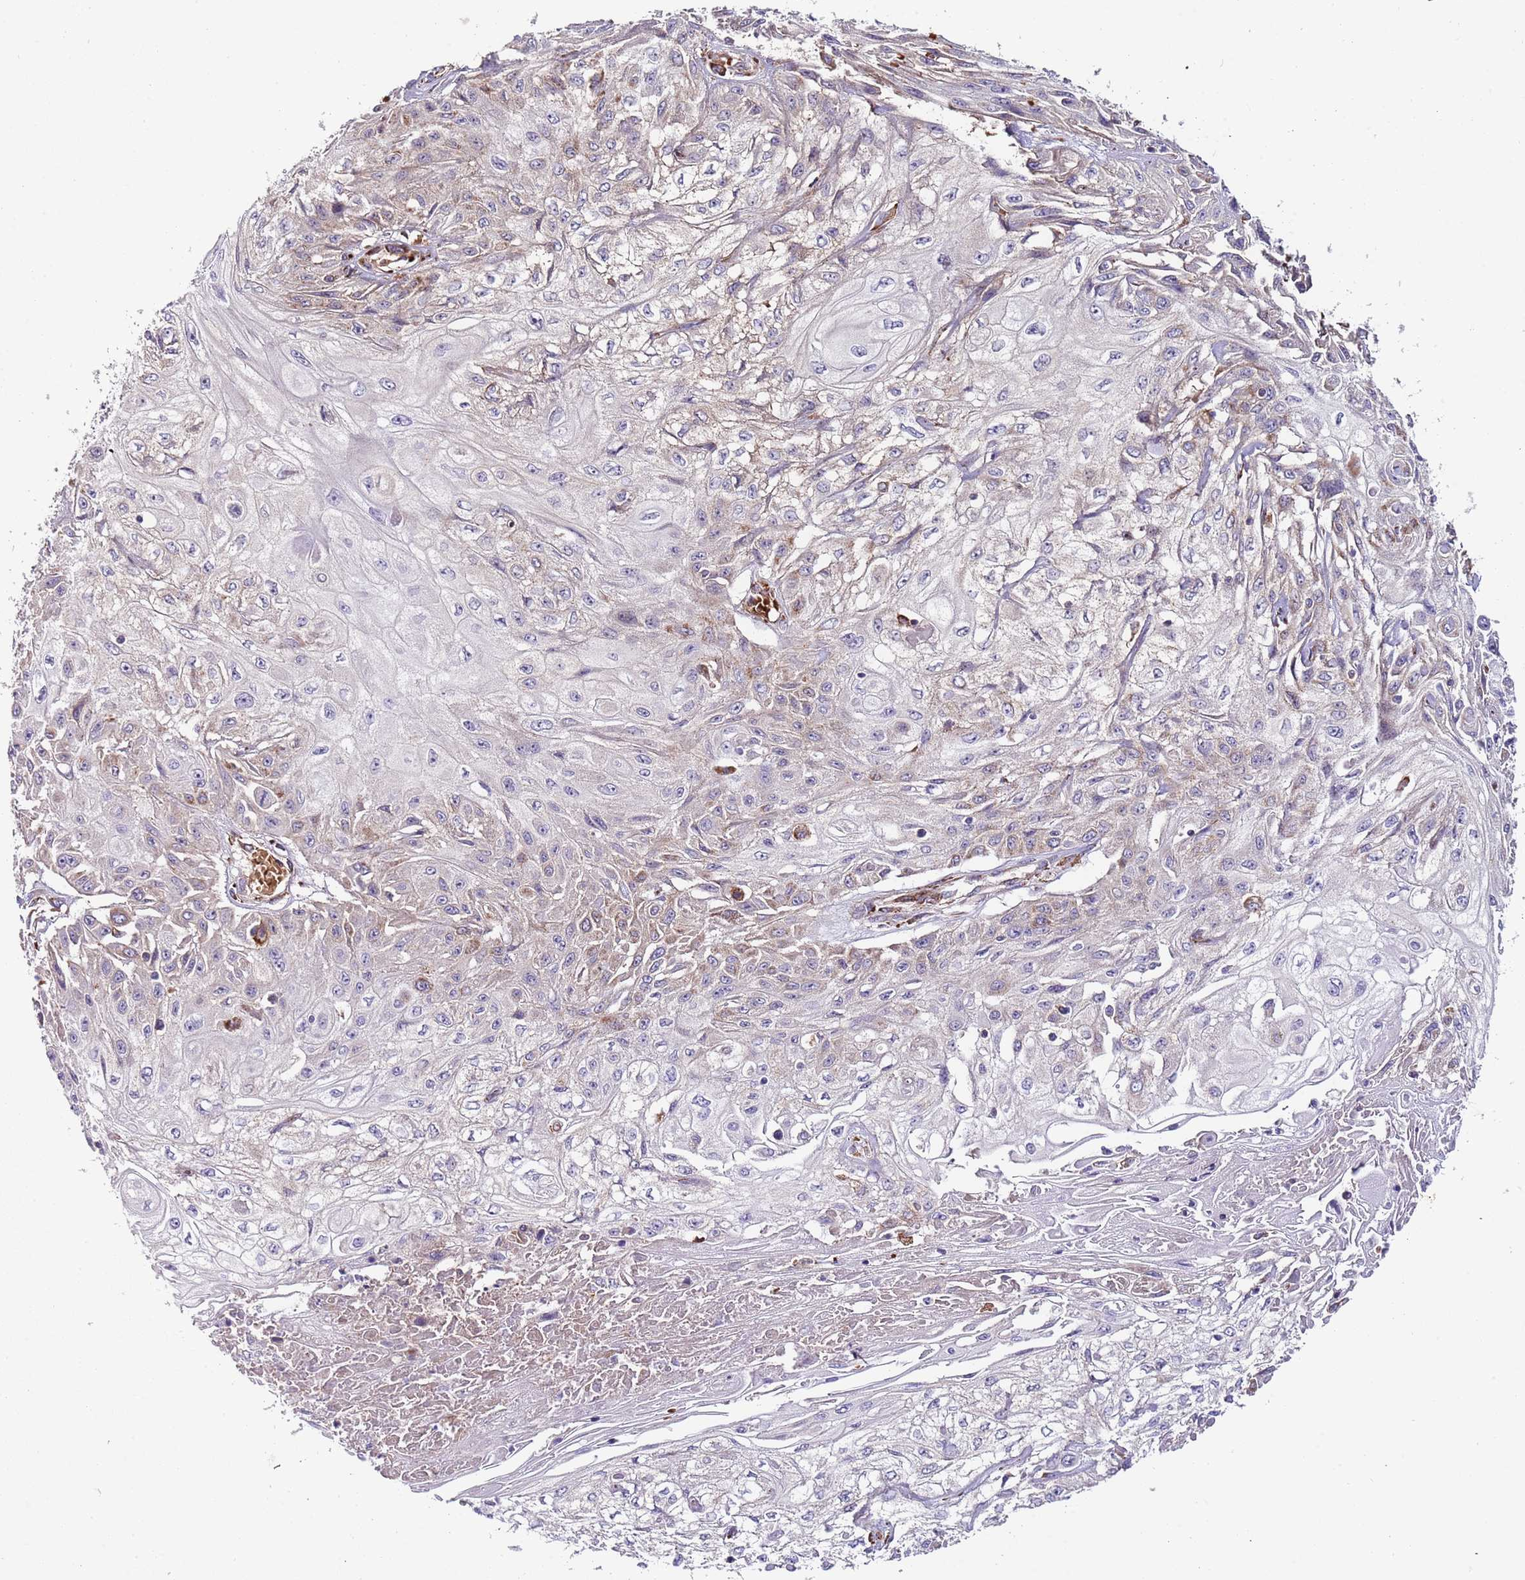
{"staining": {"intensity": "negative", "quantity": "none", "location": "none"}, "tissue": "skin cancer", "cell_type": "Tumor cells", "image_type": "cancer", "snomed": [{"axis": "morphology", "description": "Squamous cell carcinoma, NOS"}, {"axis": "morphology", "description": "Squamous cell carcinoma, metastatic, NOS"}, {"axis": "topography", "description": "Skin"}, {"axis": "topography", "description": "Lymph node"}], "caption": "The immunohistochemistry histopathology image has no significant expression in tumor cells of skin cancer (metastatic squamous cell carcinoma) tissue. (Brightfield microscopy of DAB immunohistochemistry (IHC) at high magnification).", "gene": "VWCE", "patient": {"sex": "male", "age": 75}}